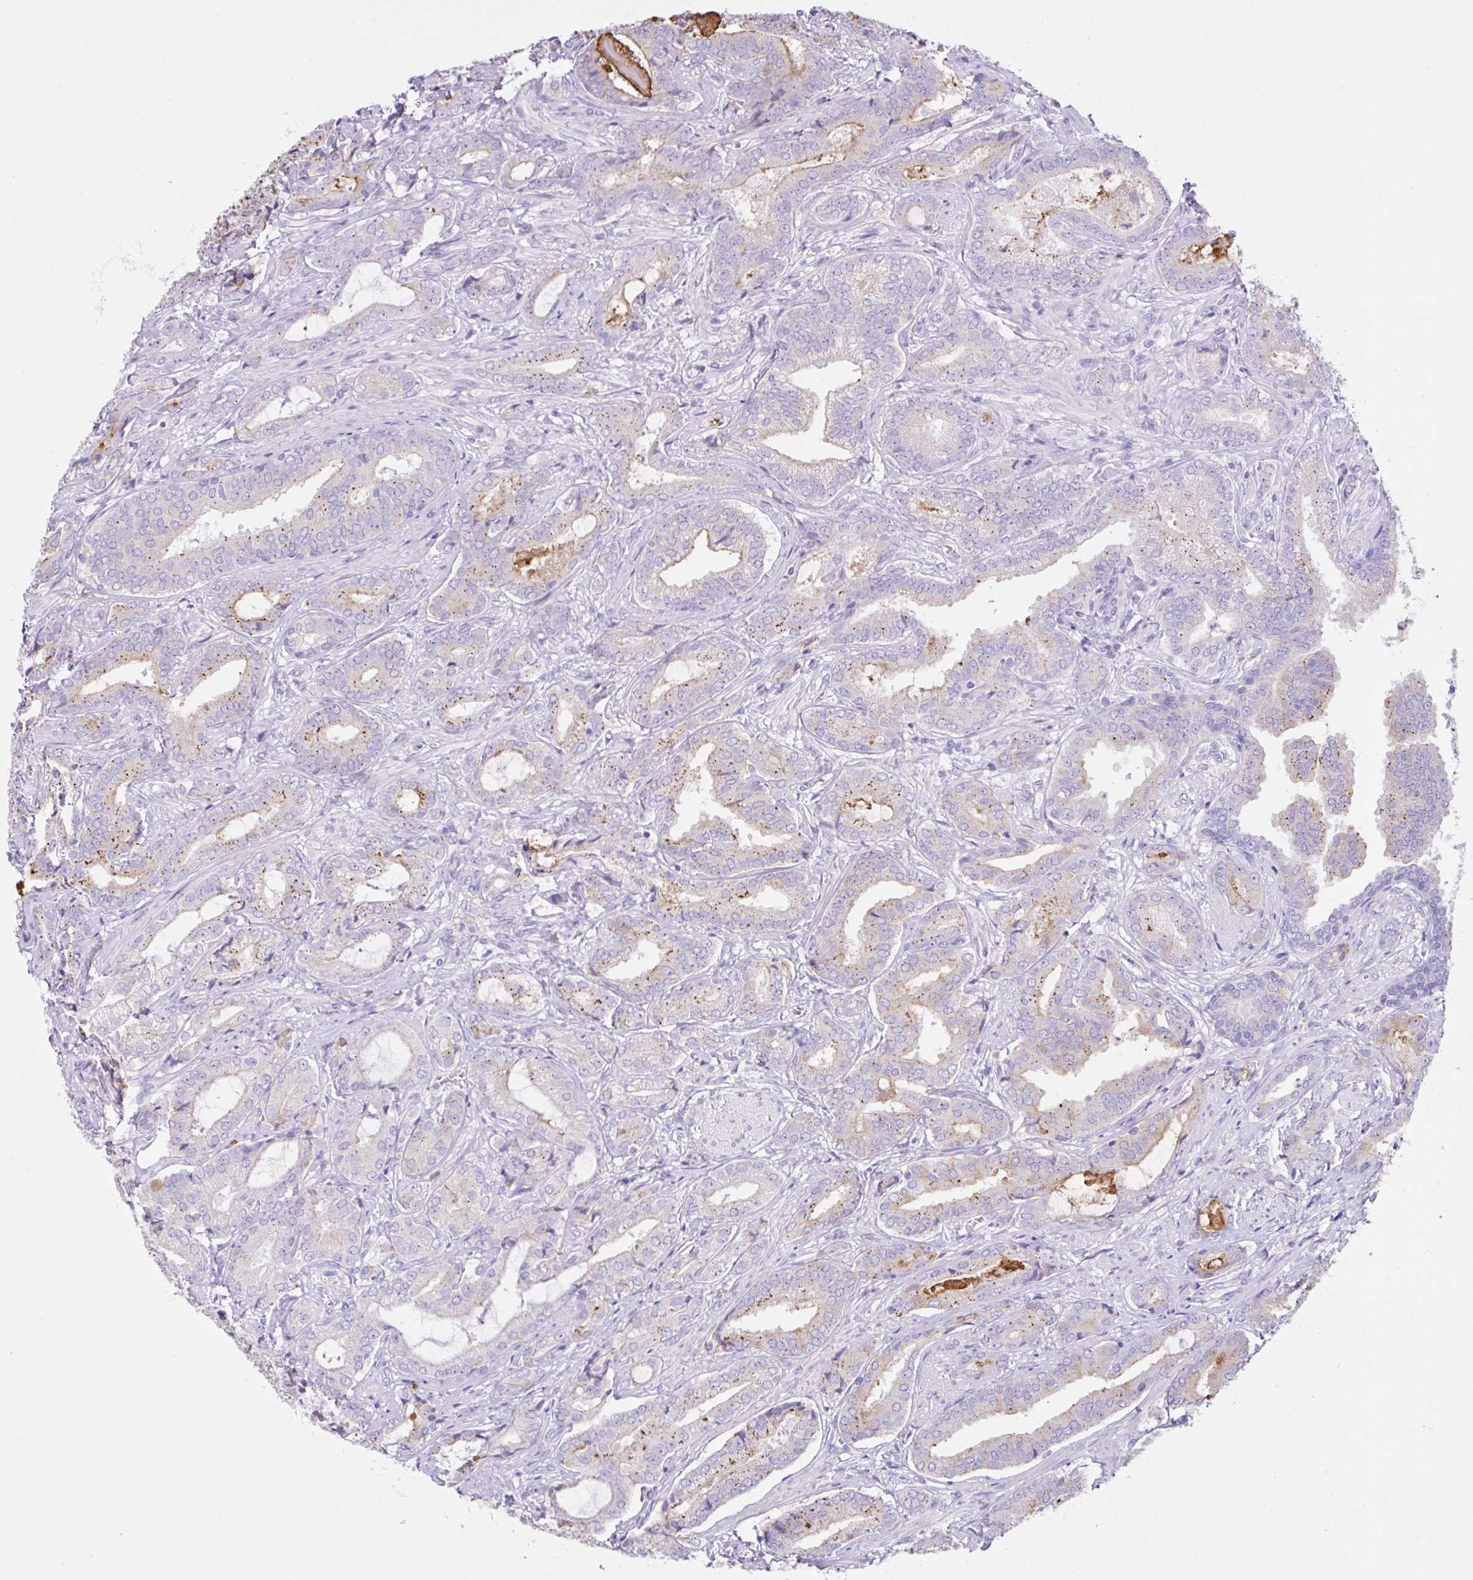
{"staining": {"intensity": "moderate", "quantity": "25%-75%", "location": "cytoplasmic/membranous"}, "tissue": "prostate cancer", "cell_type": "Tumor cells", "image_type": "cancer", "snomed": [{"axis": "morphology", "description": "Adenocarcinoma, High grade"}, {"axis": "topography", "description": "Prostate"}], "caption": "This micrograph displays immunohistochemistry staining of human prostate adenocarcinoma (high-grade), with medium moderate cytoplasmic/membranous staining in about 25%-75% of tumor cells.", "gene": "CST11", "patient": {"sex": "male", "age": 62}}